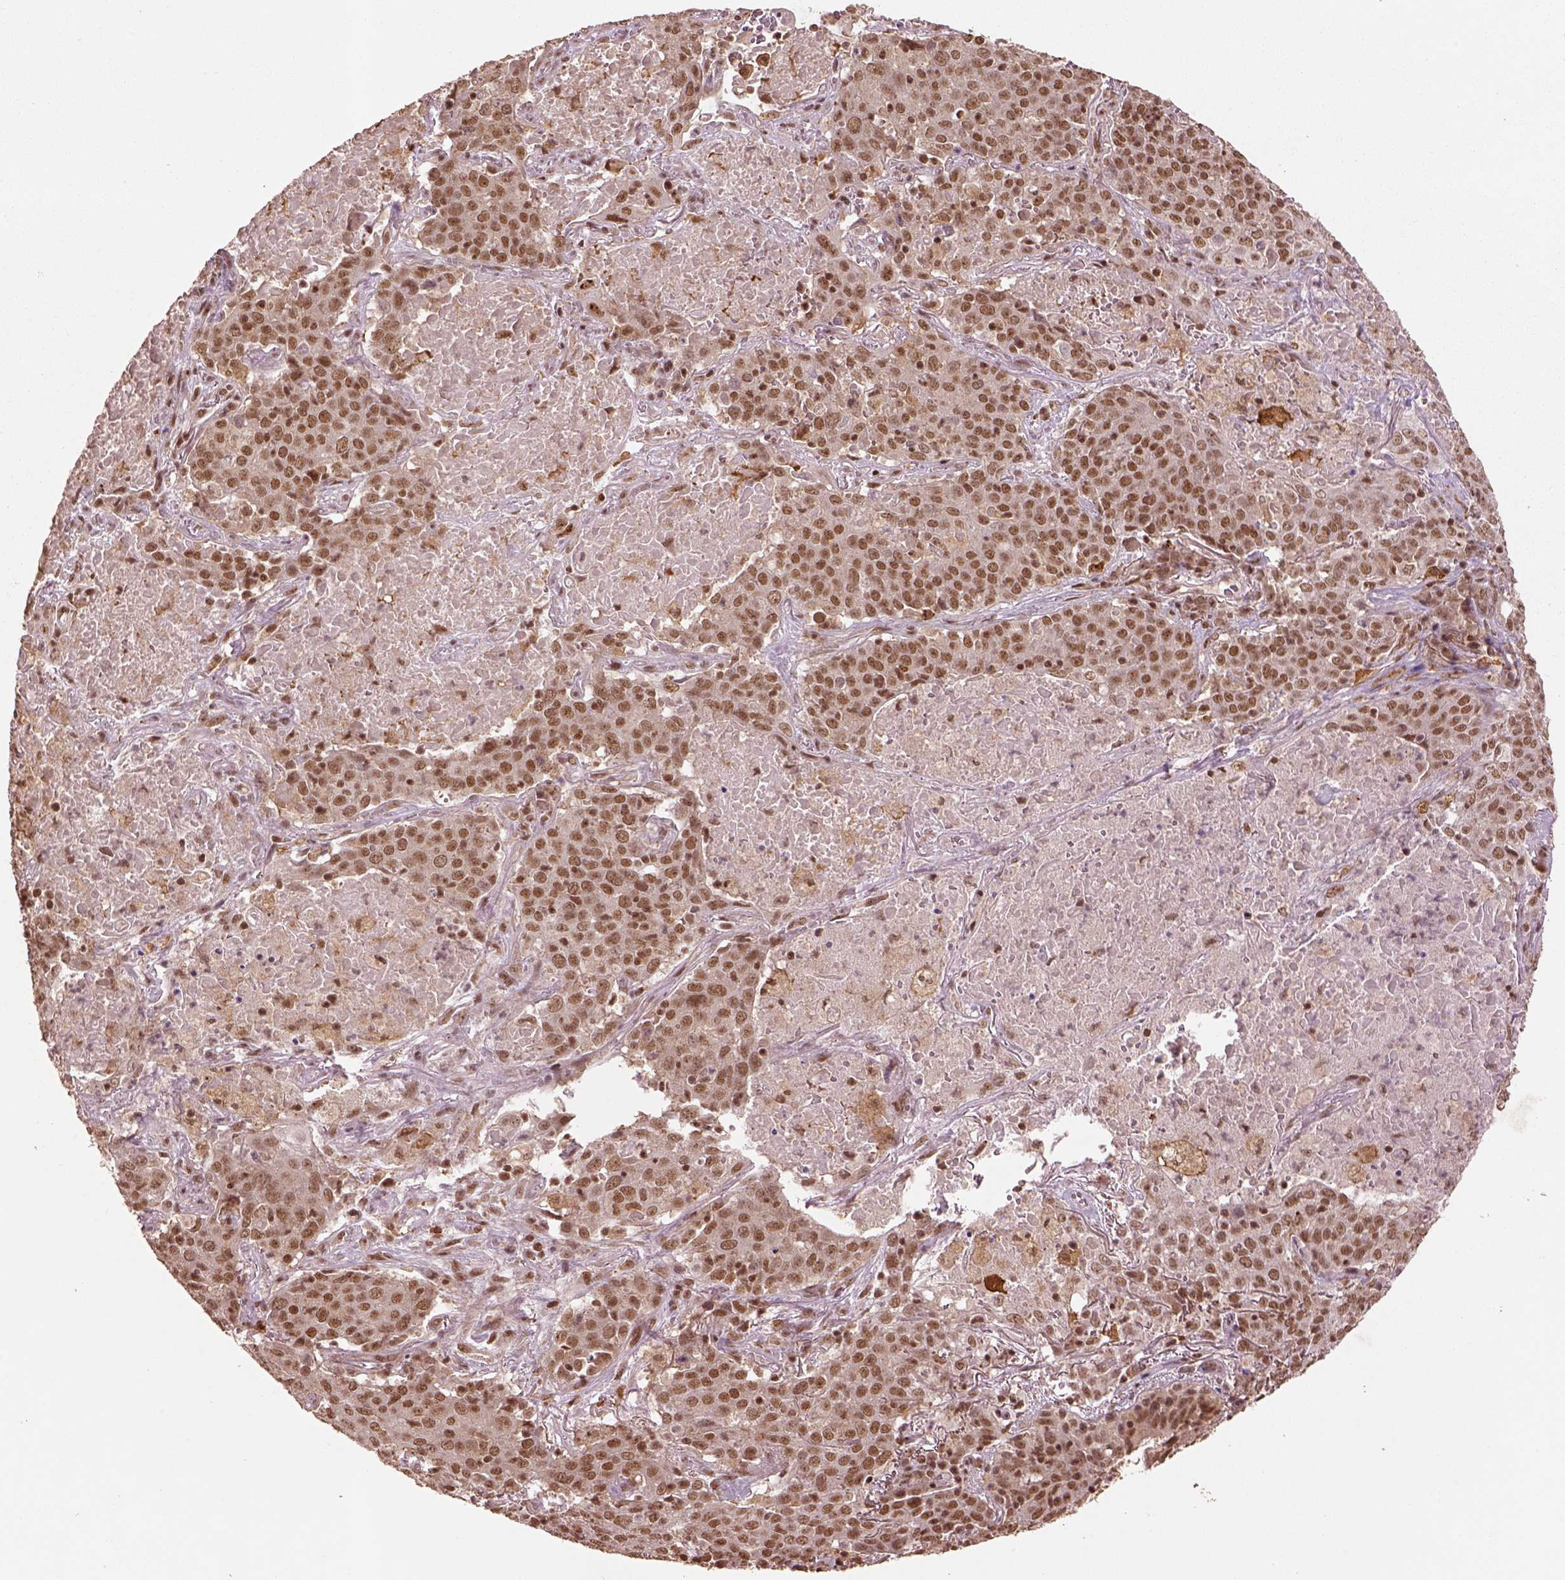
{"staining": {"intensity": "moderate", "quantity": ">75%", "location": "nuclear"}, "tissue": "lung cancer", "cell_type": "Tumor cells", "image_type": "cancer", "snomed": [{"axis": "morphology", "description": "Squamous cell carcinoma, NOS"}, {"axis": "topography", "description": "Lung"}], "caption": "This histopathology image demonstrates lung cancer stained with immunohistochemistry to label a protein in brown. The nuclear of tumor cells show moderate positivity for the protein. Nuclei are counter-stained blue.", "gene": "BRD9", "patient": {"sex": "male", "age": 82}}